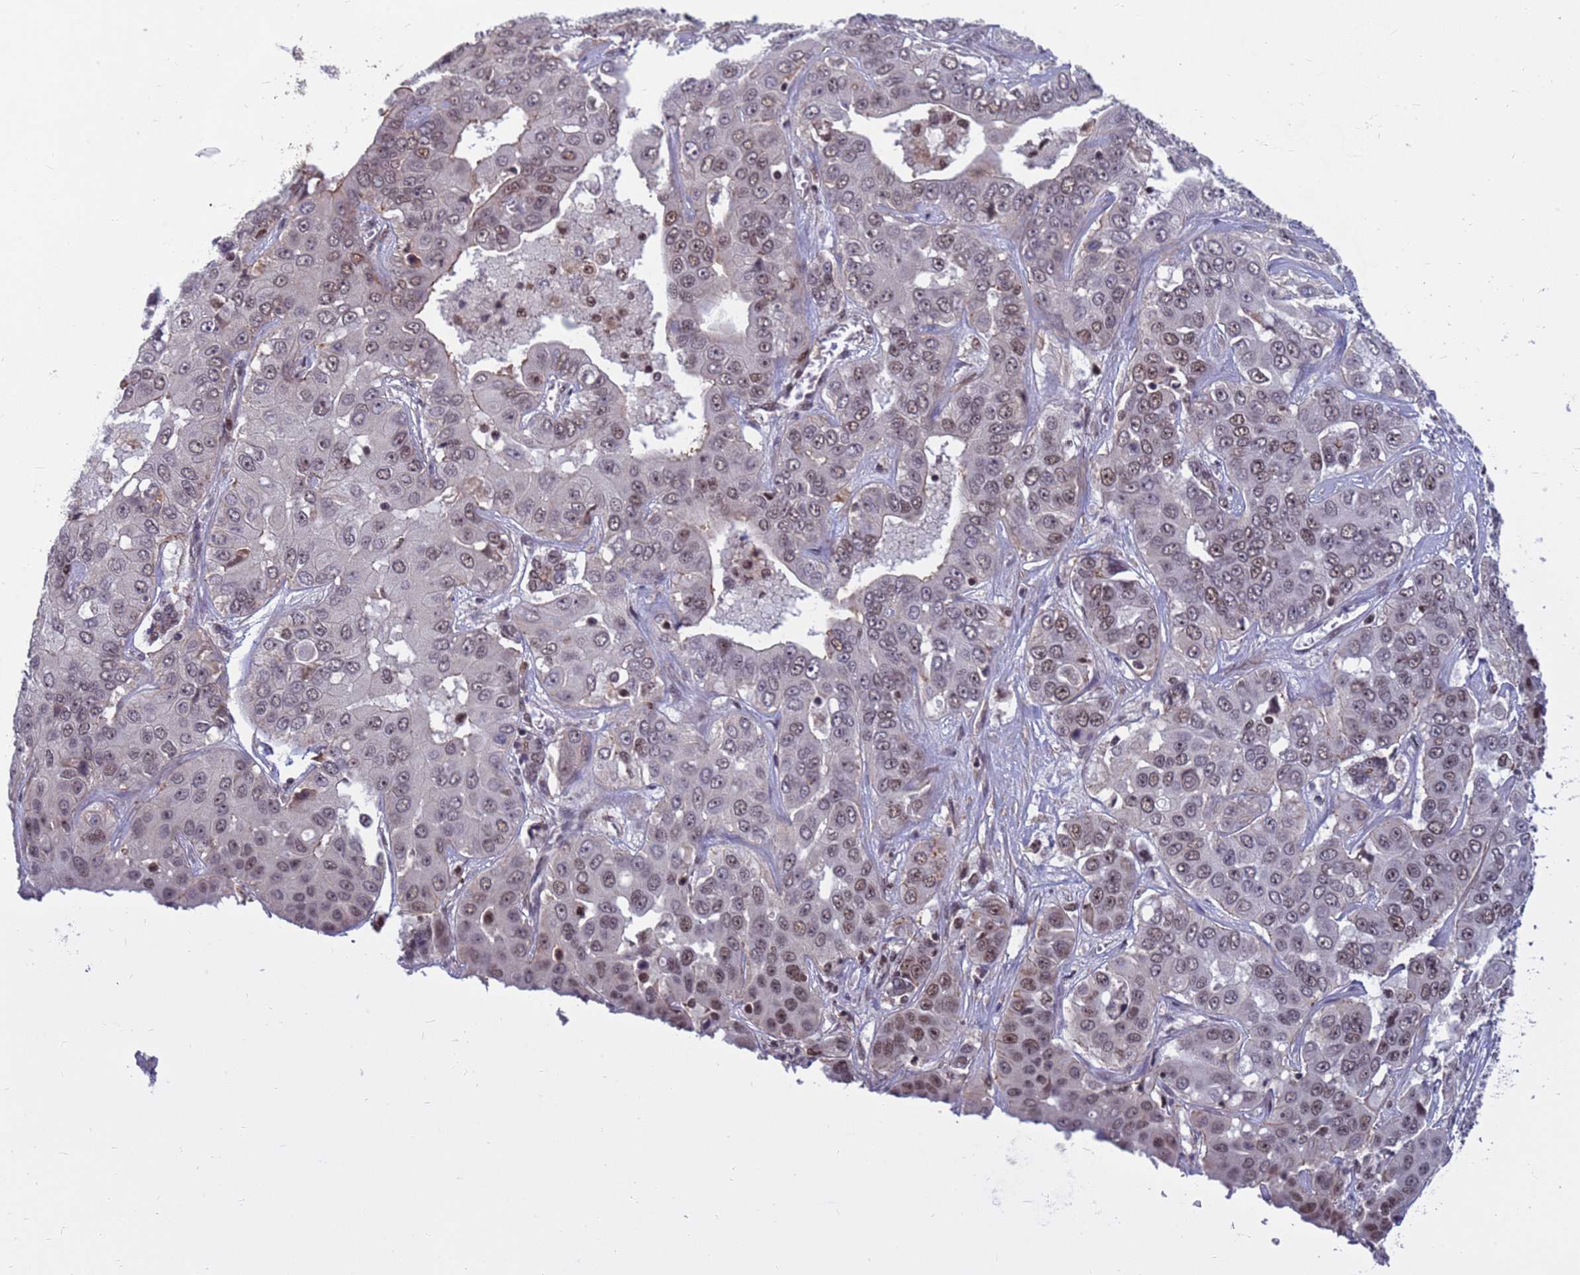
{"staining": {"intensity": "moderate", "quantity": ">75%", "location": "nuclear"}, "tissue": "liver cancer", "cell_type": "Tumor cells", "image_type": "cancer", "snomed": [{"axis": "morphology", "description": "Cholangiocarcinoma"}, {"axis": "topography", "description": "Liver"}], "caption": "Human liver cancer (cholangiocarcinoma) stained with a protein marker exhibits moderate staining in tumor cells.", "gene": "NSL1", "patient": {"sex": "female", "age": 52}}